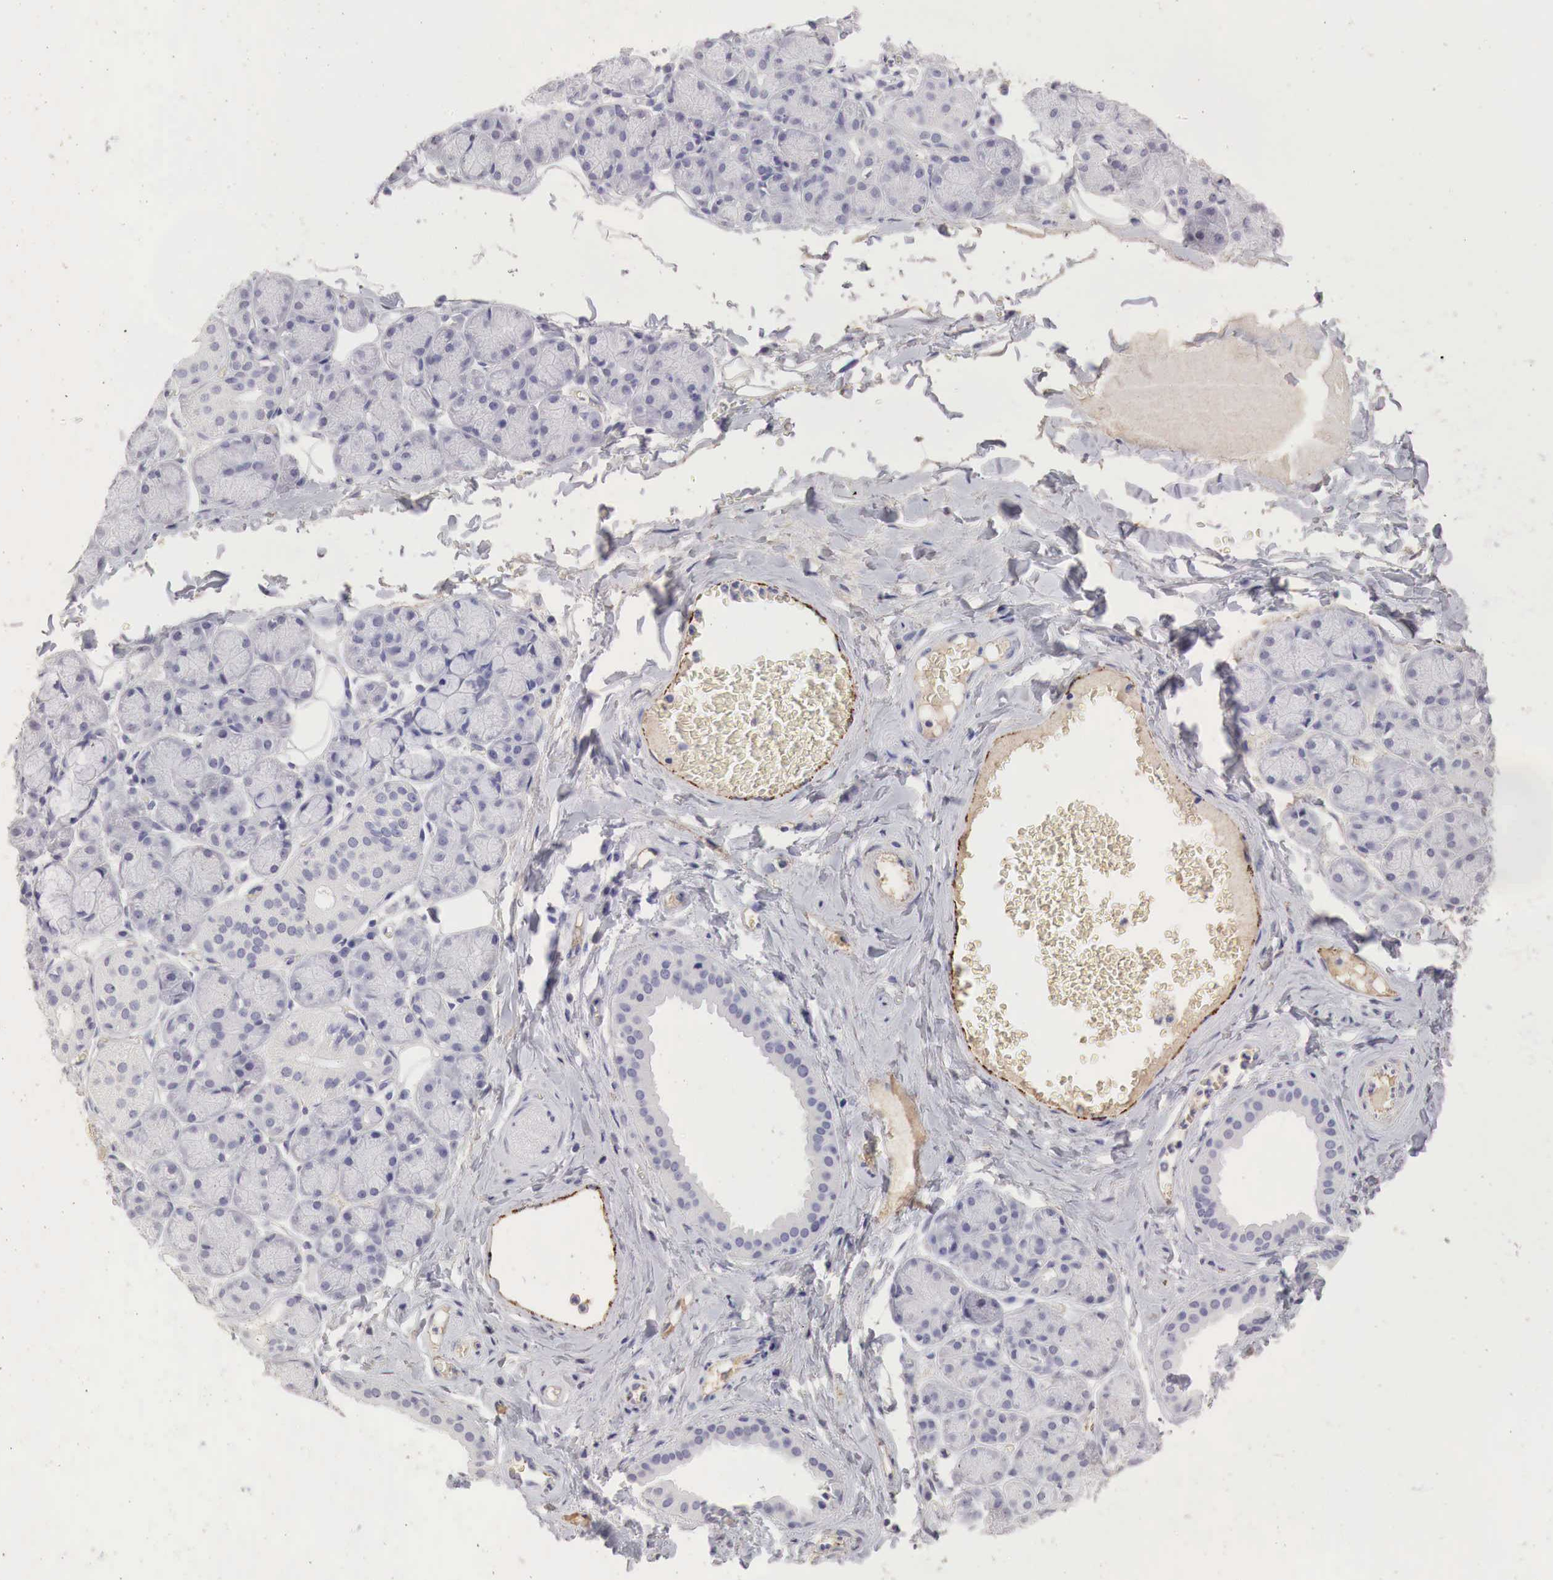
{"staining": {"intensity": "negative", "quantity": "none", "location": "none"}, "tissue": "salivary gland", "cell_type": "Glandular cells", "image_type": "normal", "snomed": [{"axis": "morphology", "description": "Normal tissue, NOS"}, {"axis": "topography", "description": "Salivary gland"}], "caption": "Immunohistochemical staining of unremarkable salivary gland exhibits no significant expression in glandular cells. (IHC, brightfield microscopy, high magnification).", "gene": "OTC", "patient": {"sex": "male", "age": 54}}